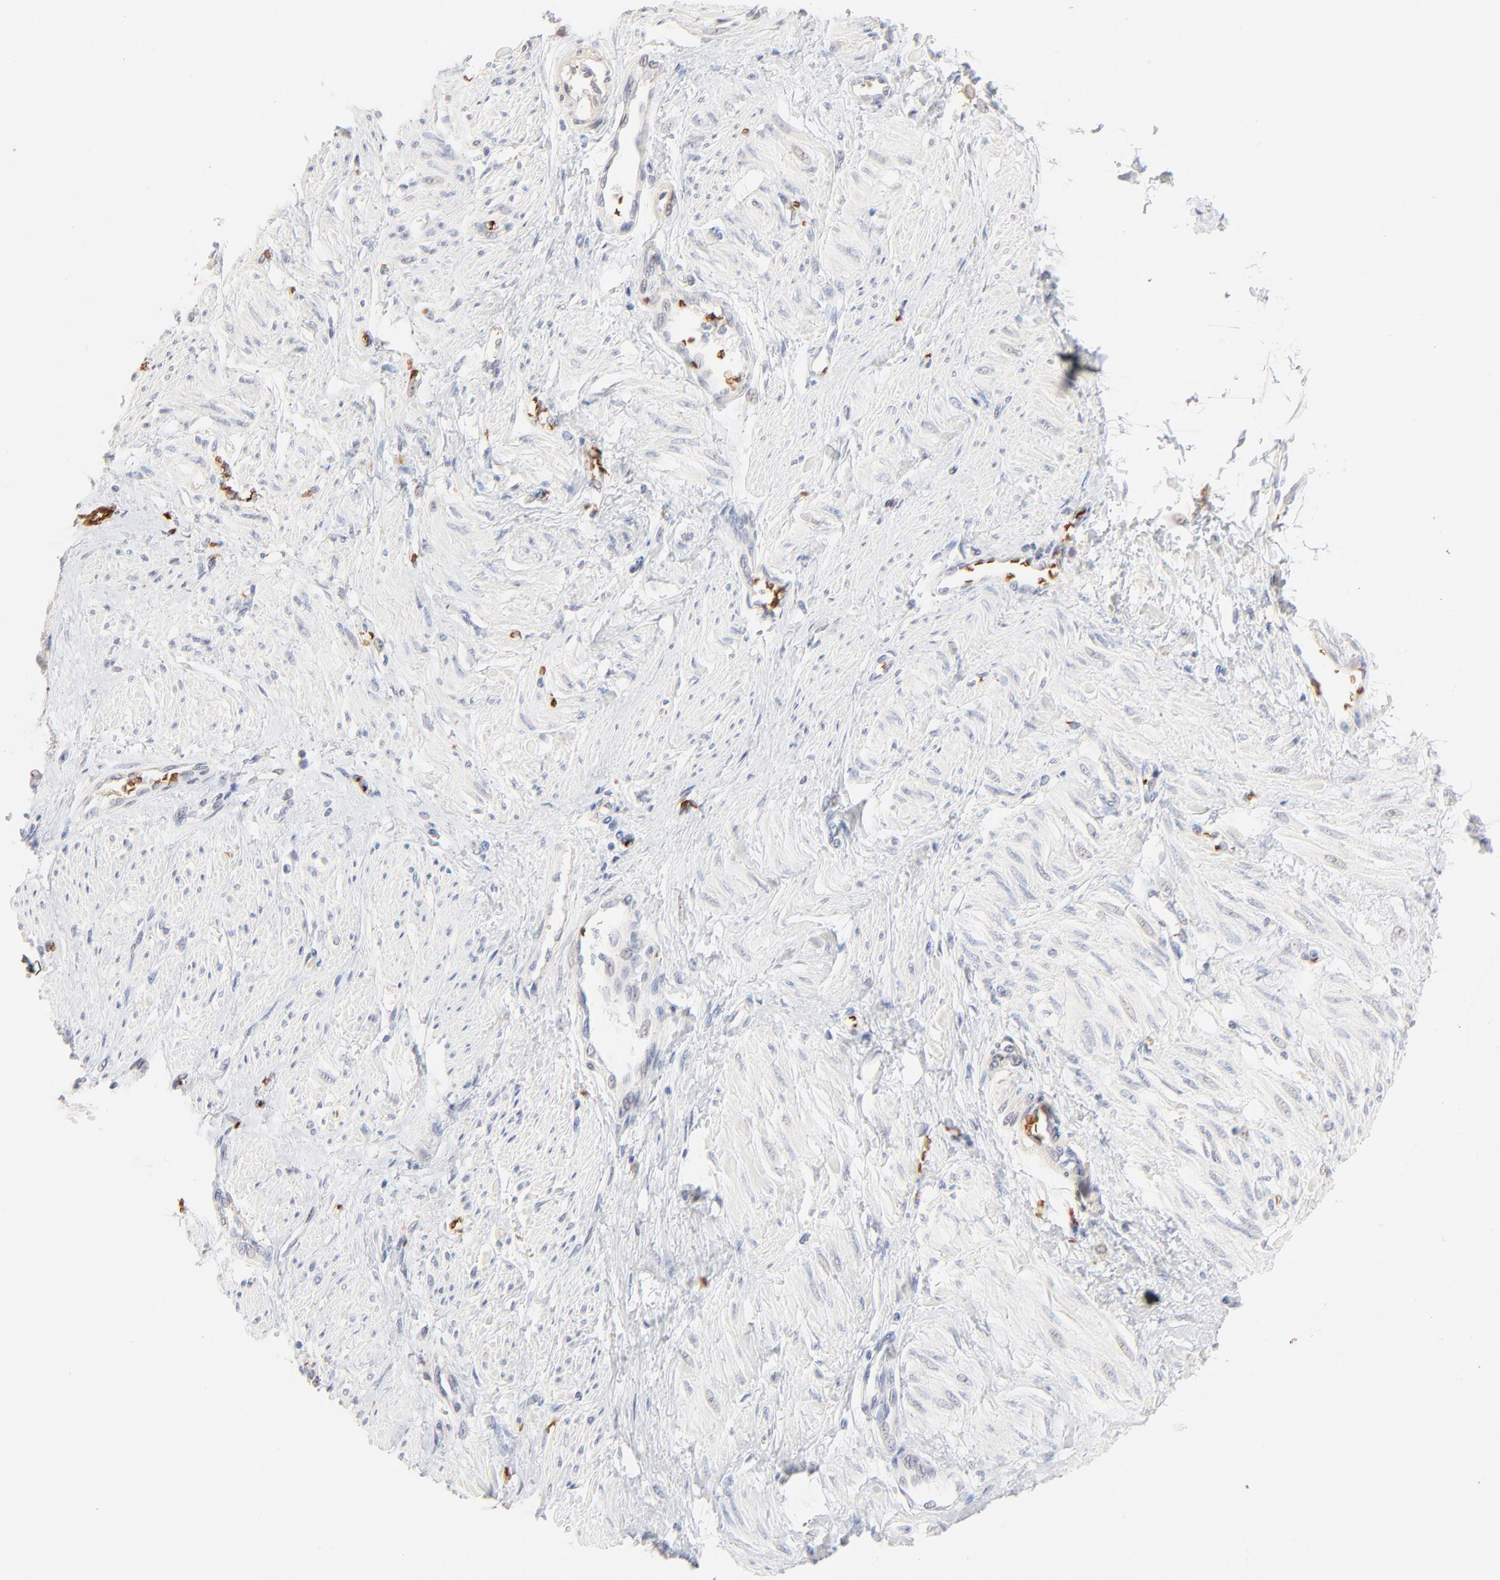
{"staining": {"intensity": "negative", "quantity": "none", "location": "none"}, "tissue": "smooth muscle", "cell_type": "Smooth muscle cells", "image_type": "normal", "snomed": [{"axis": "morphology", "description": "Normal tissue, NOS"}, {"axis": "topography", "description": "Smooth muscle"}, {"axis": "topography", "description": "Uterus"}], "caption": "IHC image of unremarkable human smooth muscle stained for a protein (brown), which reveals no staining in smooth muscle cells. The staining was performed using DAB to visualize the protein expression in brown, while the nuclei were stained in blue with hematoxylin (Magnification: 20x).", "gene": "SPTB", "patient": {"sex": "female", "age": 39}}